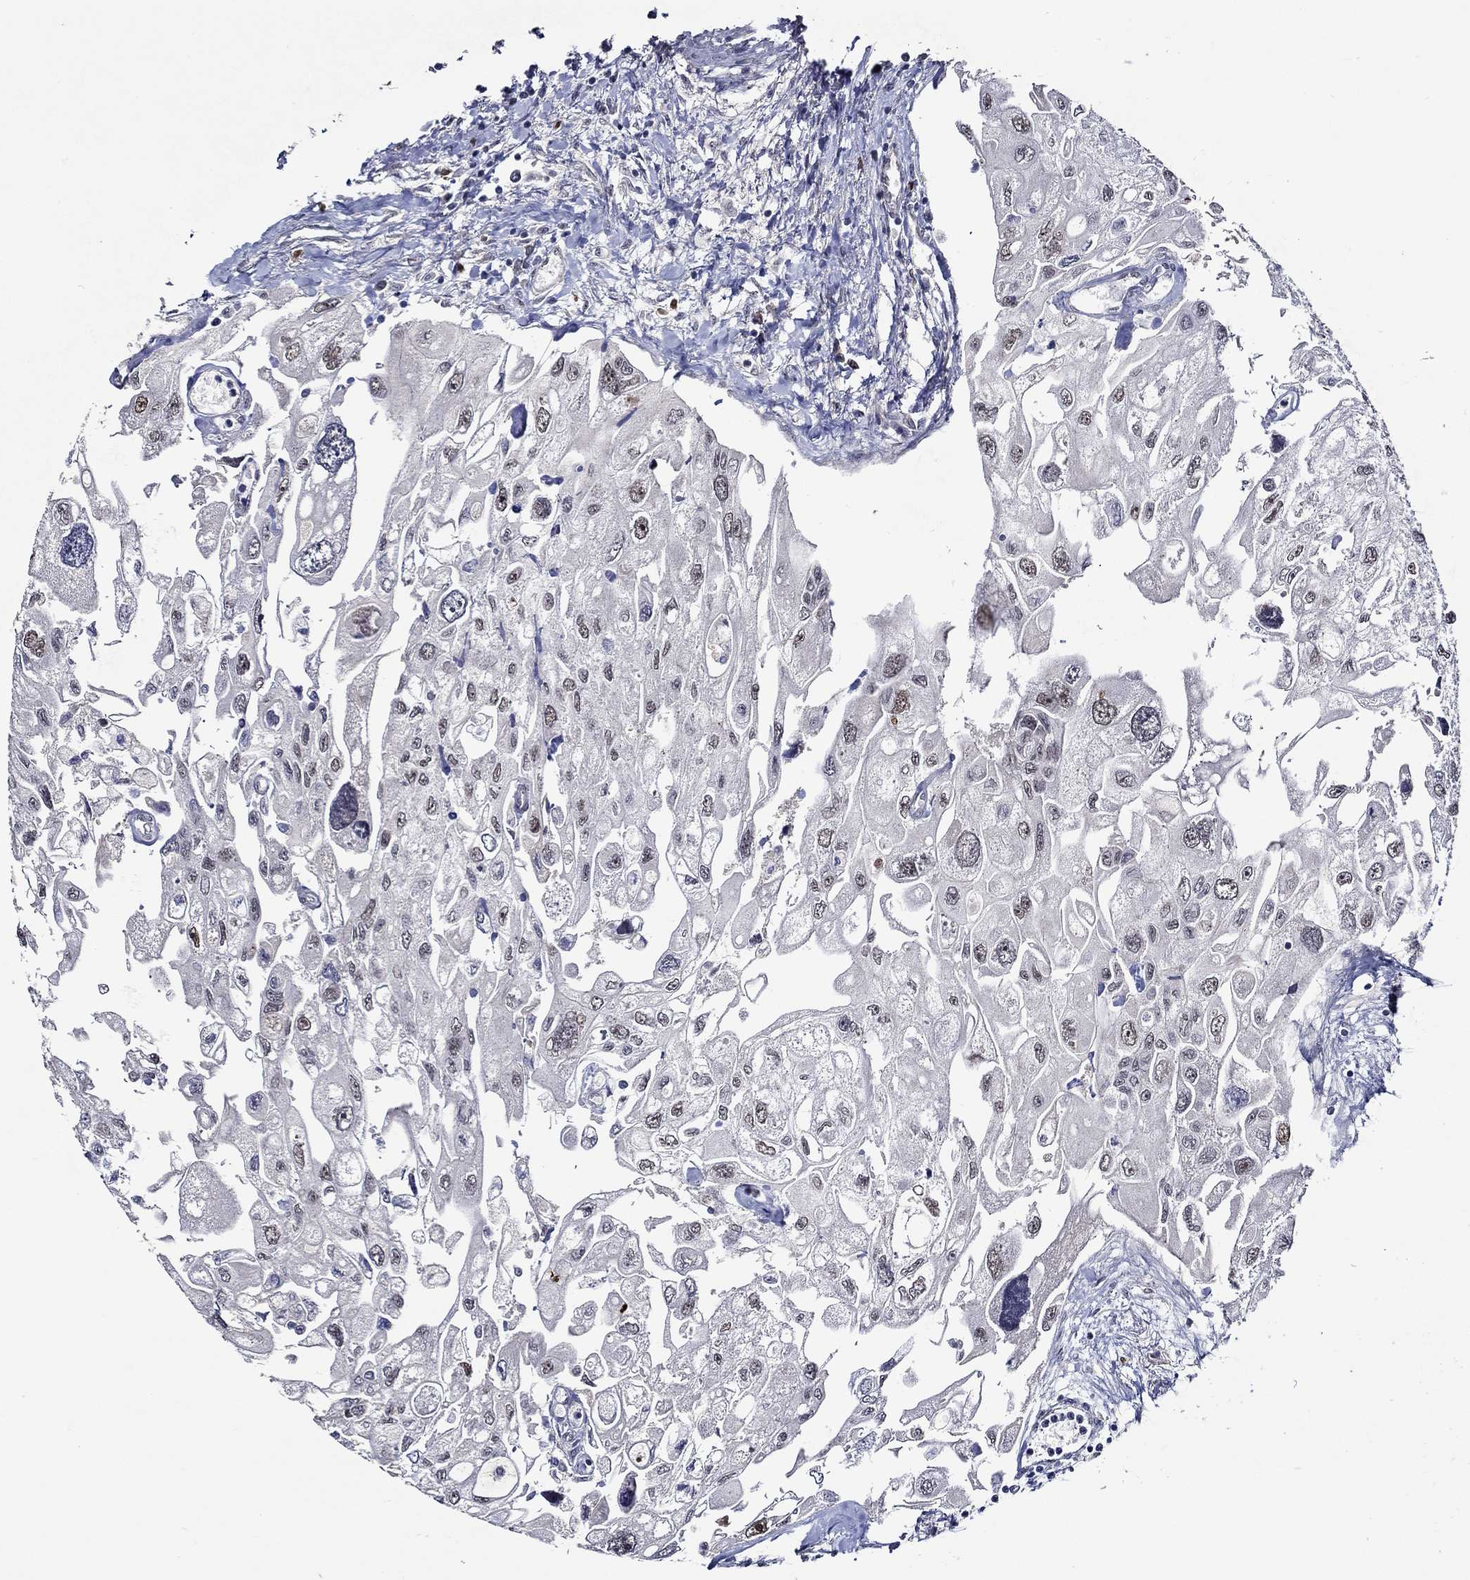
{"staining": {"intensity": "negative", "quantity": "none", "location": "none"}, "tissue": "urothelial cancer", "cell_type": "Tumor cells", "image_type": "cancer", "snomed": [{"axis": "morphology", "description": "Urothelial carcinoma, High grade"}, {"axis": "topography", "description": "Urinary bladder"}], "caption": "High power microscopy histopathology image of an immunohistochemistry micrograph of urothelial carcinoma (high-grade), revealing no significant staining in tumor cells.", "gene": "GATA2", "patient": {"sex": "male", "age": 59}}